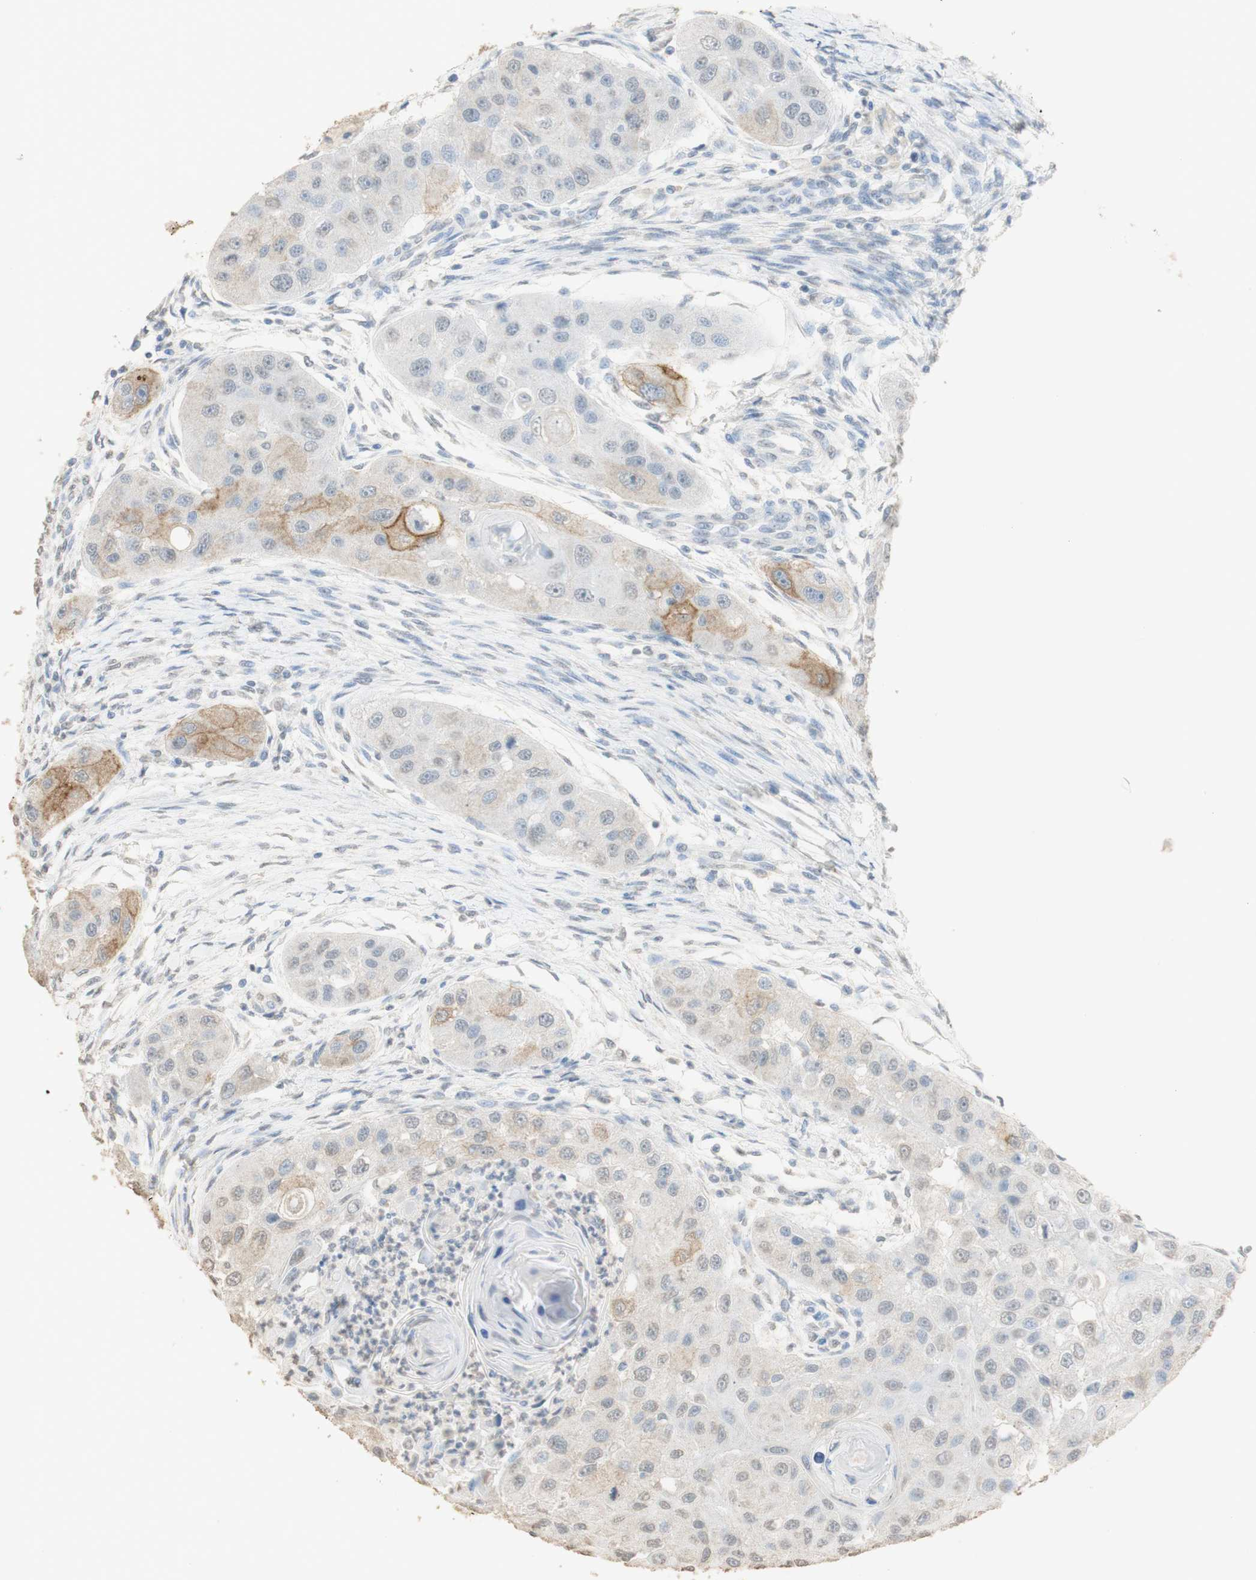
{"staining": {"intensity": "moderate", "quantity": "<25%", "location": "cytoplasmic/membranous"}, "tissue": "head and neck cancer", "cell_type": "Tumor cells", "image_type": "cancer", "snomed": [{"axis": "morphology", "description": "Normal tissue, NOS"}, {"axis": "morphology", "description": "Squamous cell carcinoma, NOS"}, {"axis": "topography", "description": "Skeletal muscle"}, {"axis": "topography", "description": "Head-Neck"}], "caption": "Tumor cells demonstrate low levels of moderate cytoplasmic/membranous positivity in about <25% of cells in human head and neck cancer.", "gene": "L1CAM", "patient": {"sex": "male", "age": 51}}